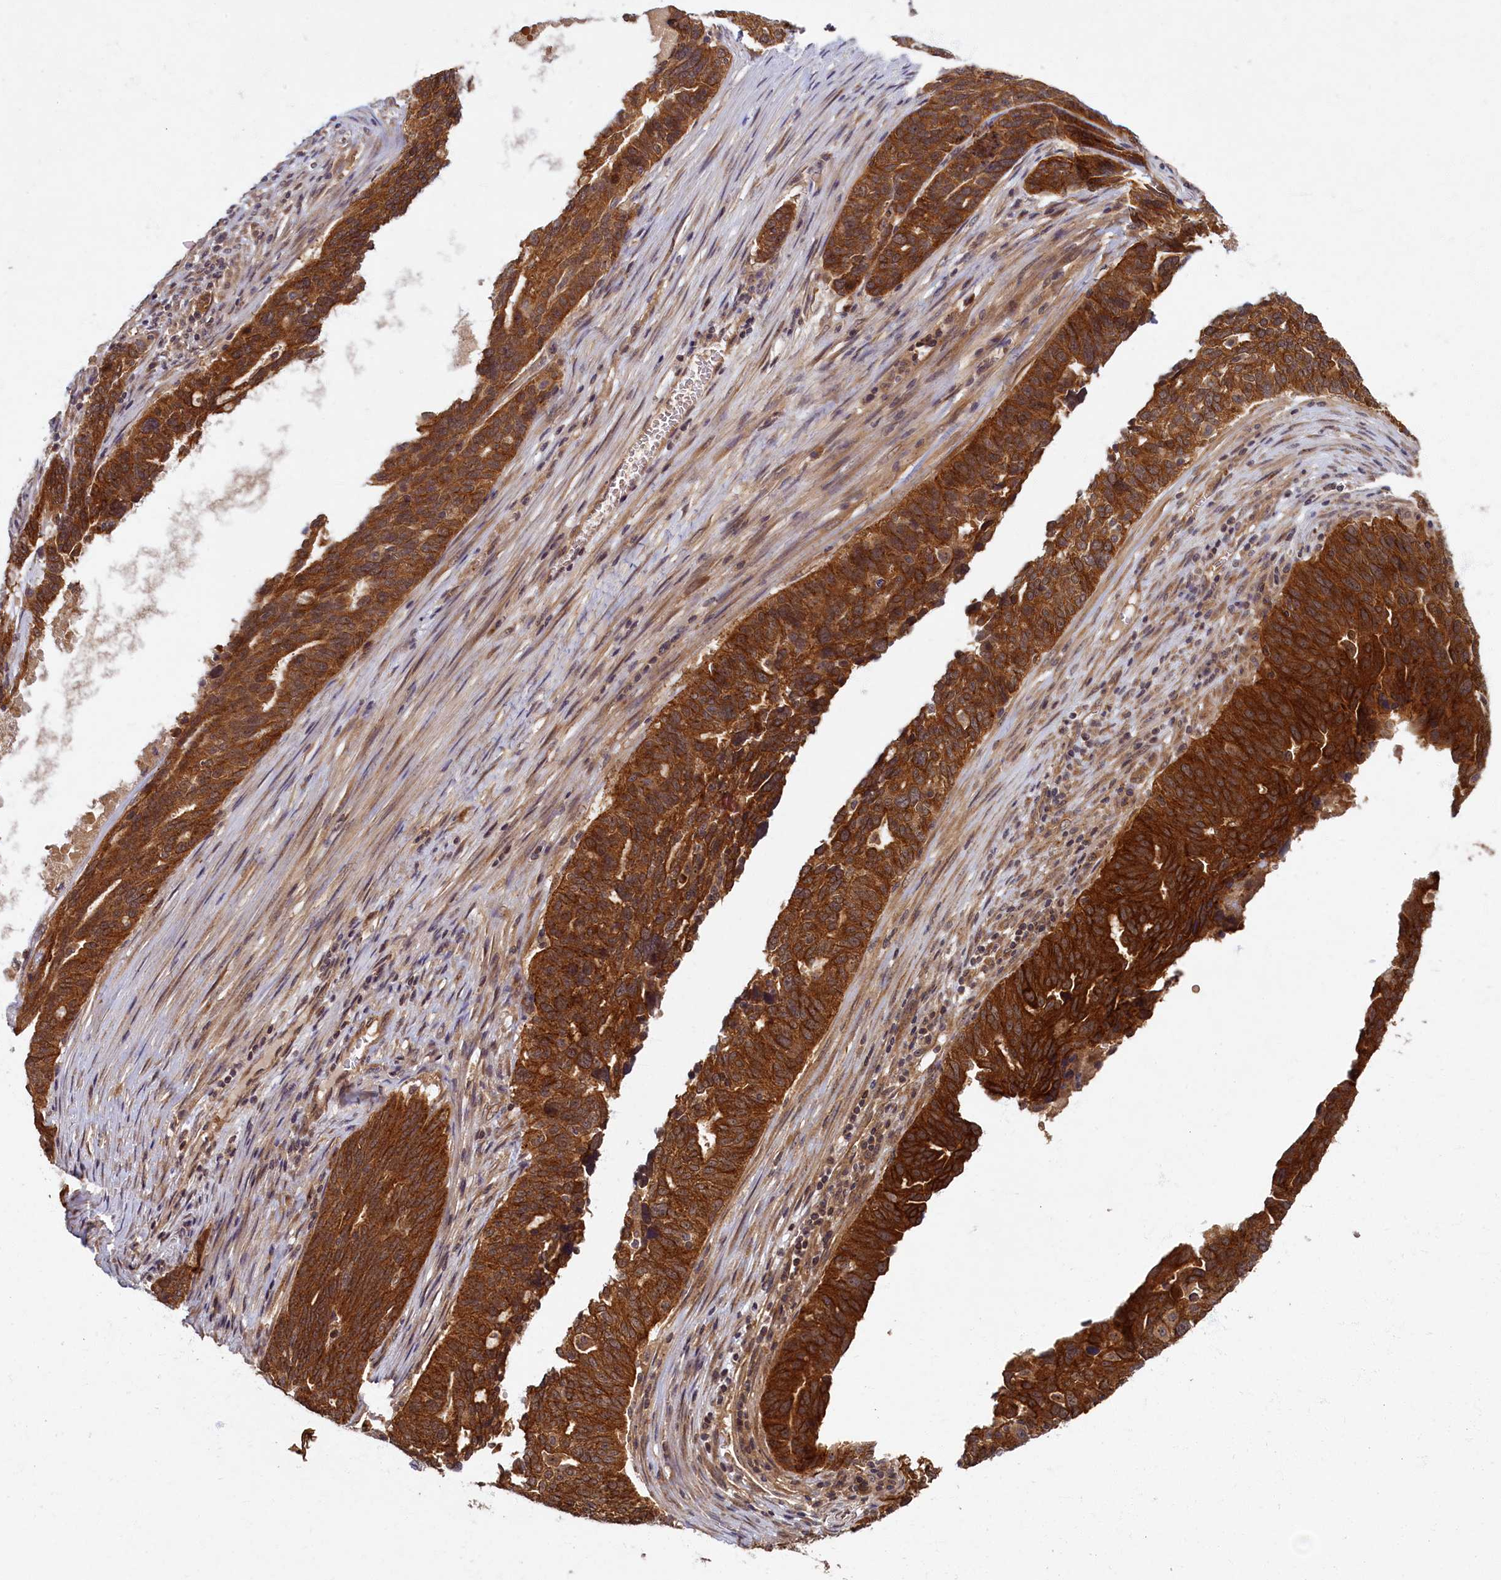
{"staining": {"intensity": "strong", "quantity": ">75%", "location": "cytoplasmic/membranous"}, "tissue": "ovarian cancer", "cell_type": "Tumor cells", "image_type": "cancer", "snomed": [{"axis": "morphology", "description": "Cystadenocarcinoma, serous, NOS"}, {"axis": "topography", "description": "Ovary"}], "caption": "Immunohistochemical staining of human ovarian cancer (serous cystadenocarcinoma) shows high levels of strong cytoplasmic/membranous protein staining in about >75% of tumor cells.", "gene": "BICD1", "patient": {"sex": "female", "age": 59}}